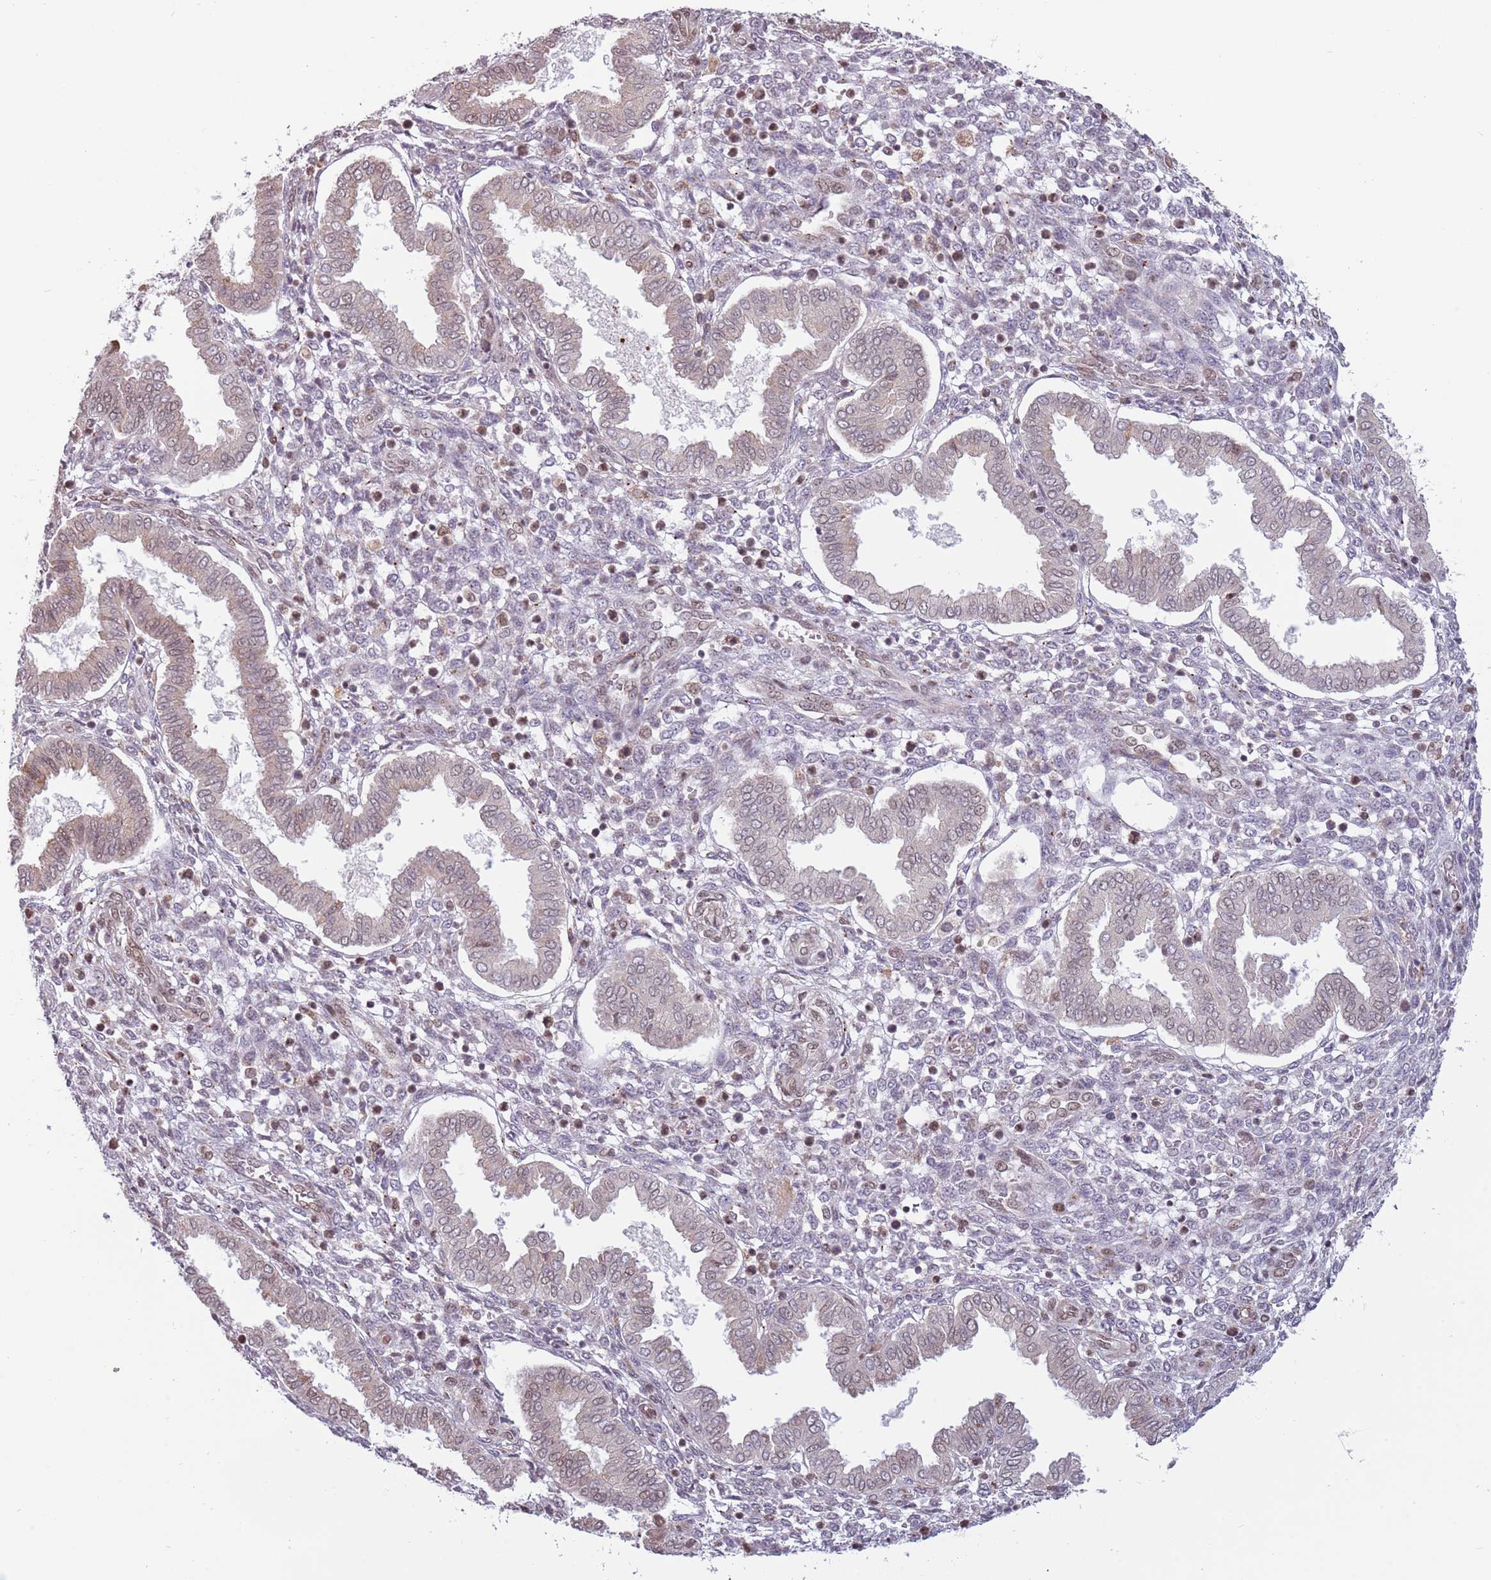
{"staining": {"intensity": "weak", "quantity": "<25%", "location": "nuclear"}, "tissue": "endometrium", "cell_type": "Cells in endometrial stroma", "image_type": "normal", "snomed": [{"axis": "morphology", "description": "Normal tissue, NOS"}, {"axis": "topography", "description": "Endometrium"}], "caption": "Immunohistochemistry (IHC) histopathology image of normal endometrium: human endometrium stained with DAB (3,3'-diaminobenzidine) exhibits no significant protein positivity in cells in endometrial stroma.", "gene": "BARD1", "patient": {"sex": "female", "age": 24}}